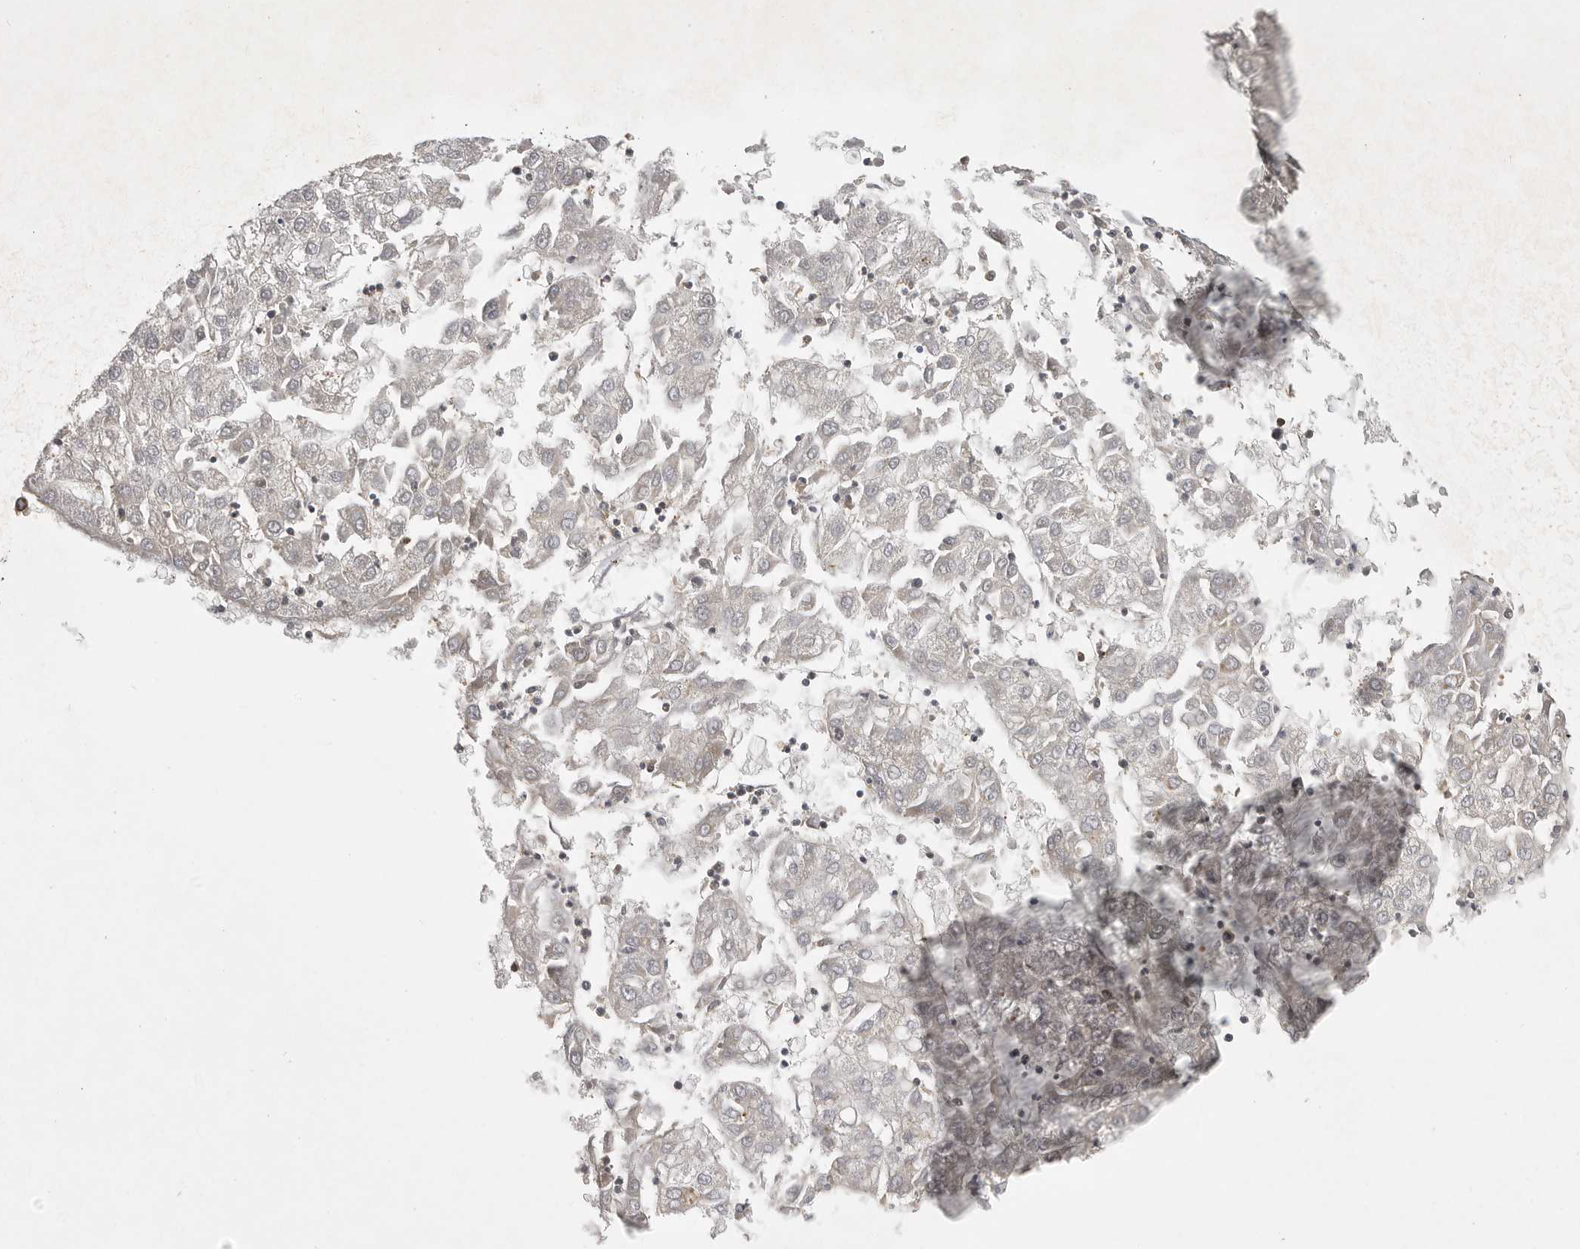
{"staining": {"intensity": "negative", "quantity": "none", "location": "none"}, "tissue": "liver cancer", "cell_type": "Tumor cells", "image_type": "cancer", "snomed": [{"axis": "morphology", "description": "Carcinoma, Hepatocellular, NOS"}, {"axis": "topography", "description": "Liver"}], "caption": "A histopathology image of human liver cancer is negative for staining in tumor cells.", "gene": "FAT3", "patient": {"sex": "male", "age": 72}}